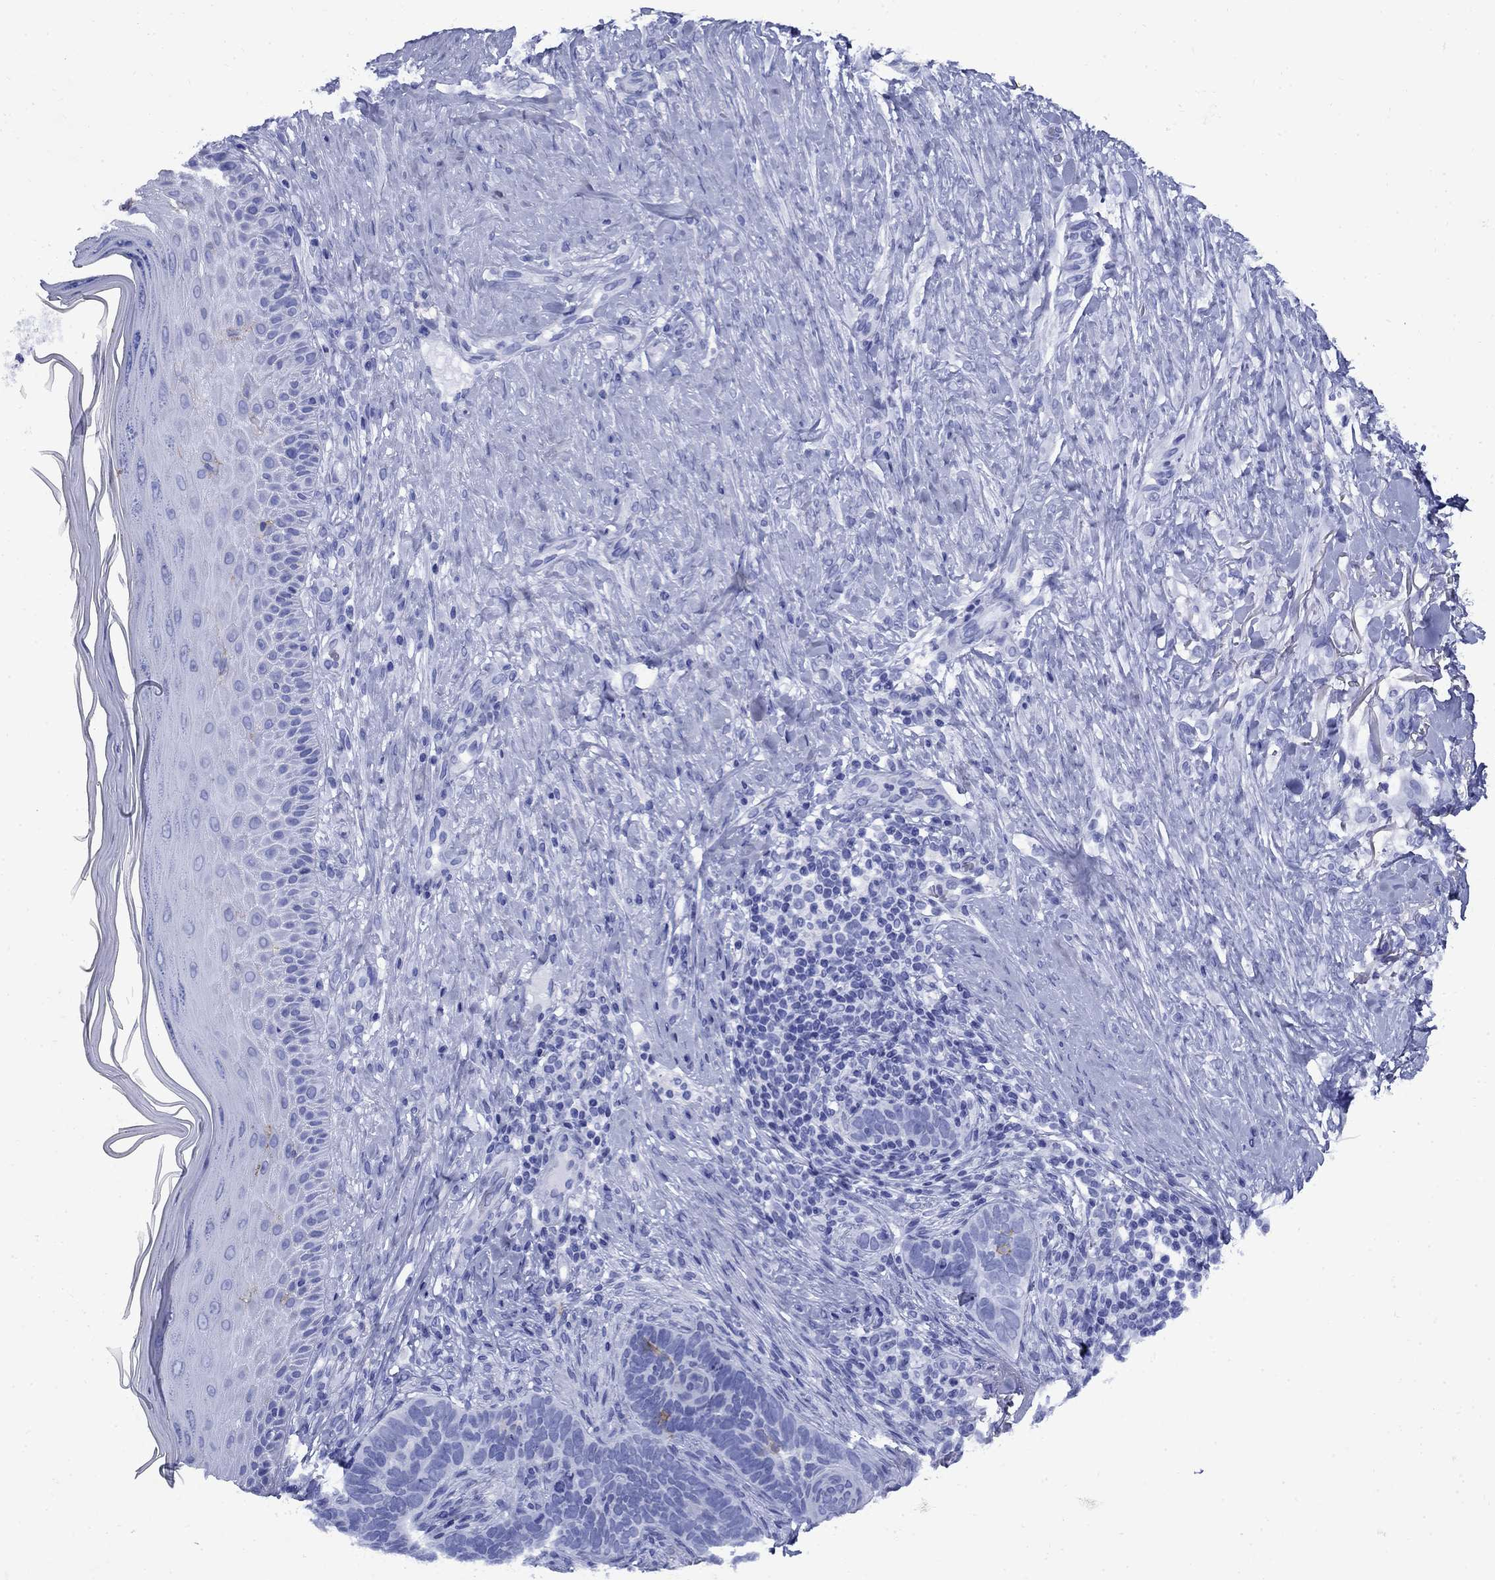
{"staining": {"intensity": "negative", "quantity": "none", "location": "none"}, "tissue": "skin cancer", "cell_type": "Tumor cells", "image_type": "cancer", "snomed": [{"axis": "morphology", "description": "Normal tissue, NOS"}, {"axis": "morphology", "description": "Basal cell carcinoma"}, {"axis": "topography", "description": "Skin"}], "caption": "A micrograph of skin cancer (basal cell carcinoma) stained for a protein shows no brown staining in tumor cells.", "gene": "CD1A", "patient": {"sex": "male", "age": 46}}